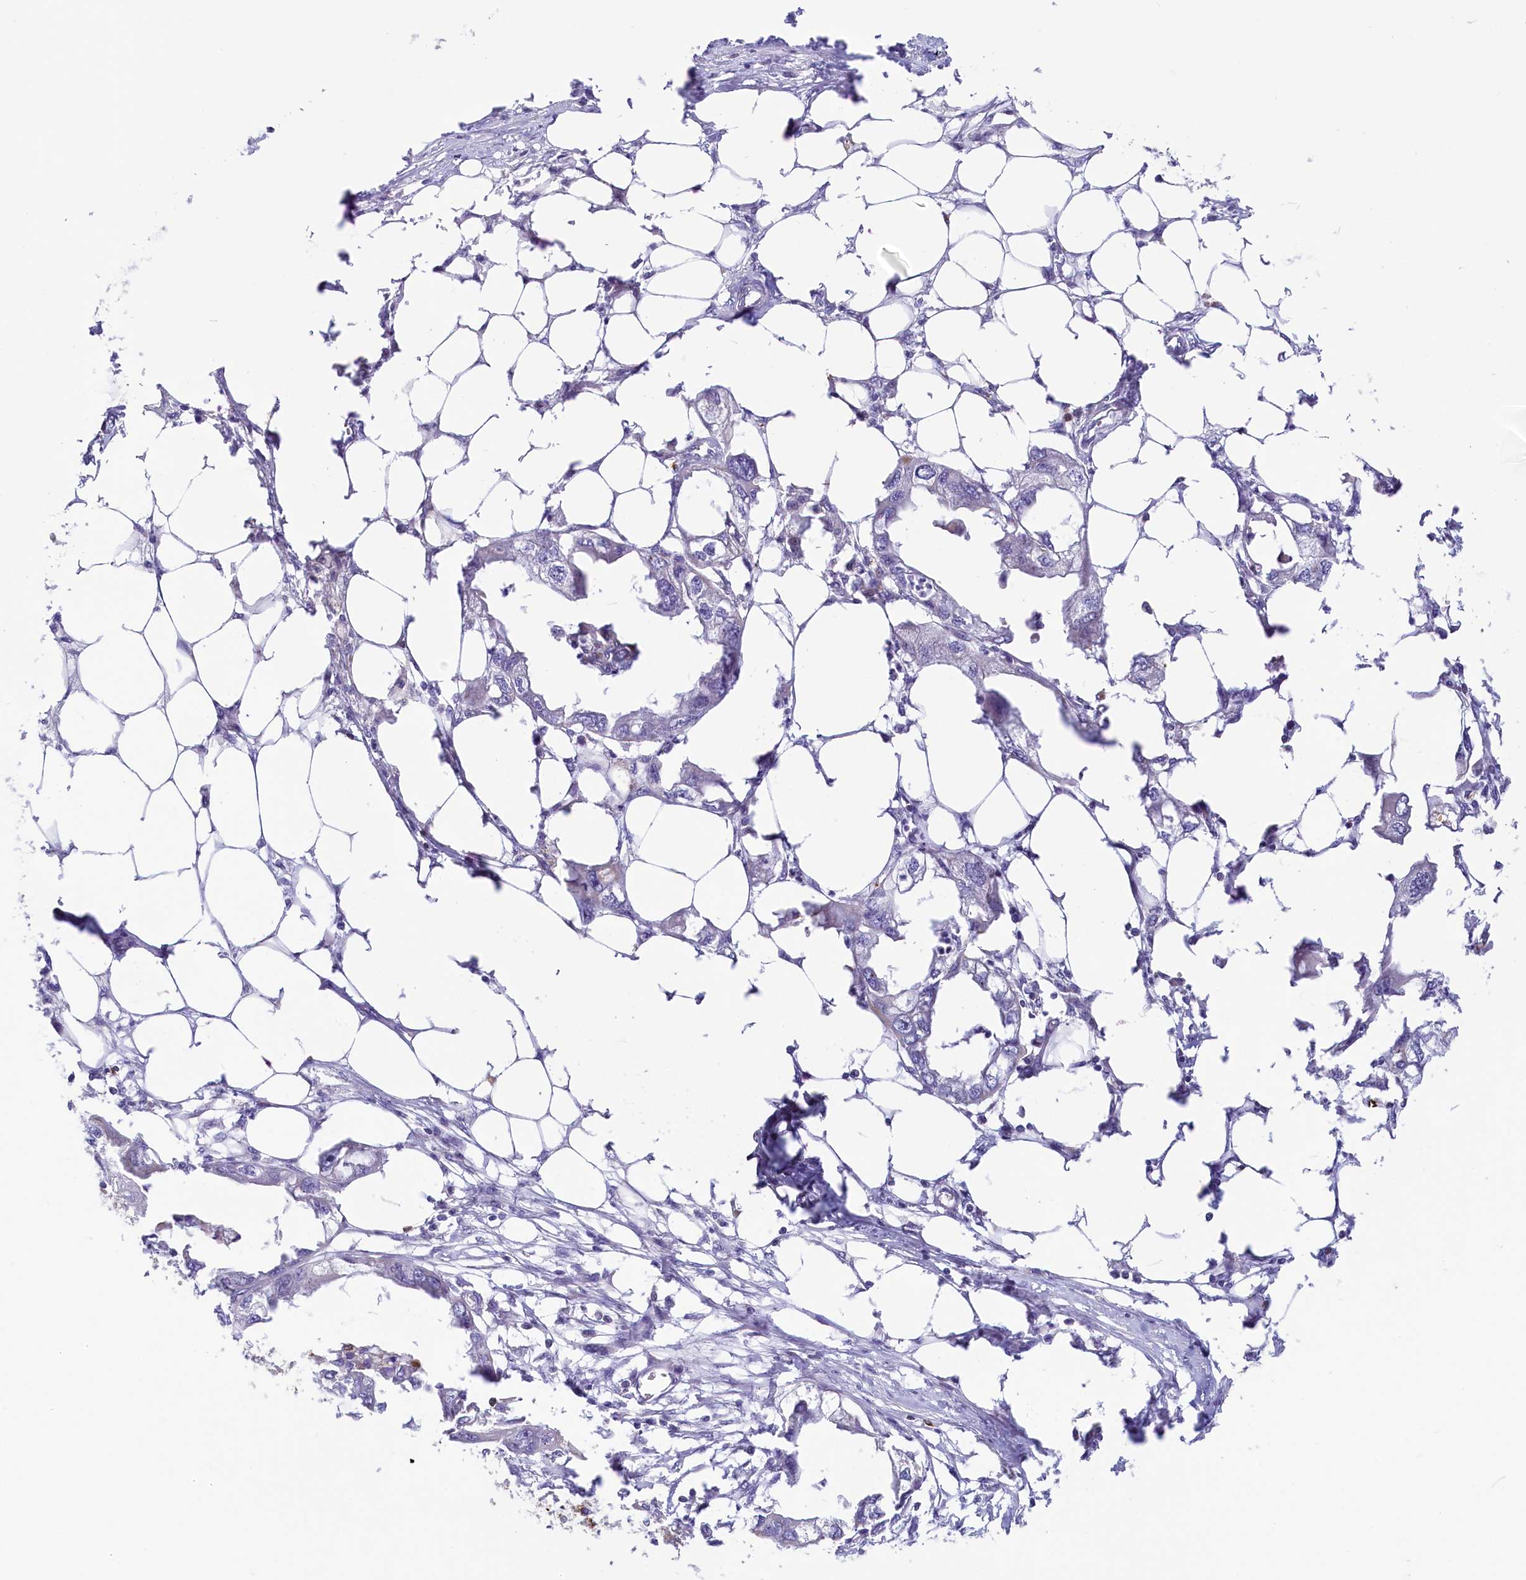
{"staining": {"intensity": "negative", "quantity": "none", "location": "none"}, "tissue": "endometrial cancer", "cell_type": "Tumor cells", "image_type": "cancer", "snomed": [{"axis": "morphology", "description": "Adenocarcinoma, NOS"}, {"axis": "morphology", "description": "Adenocarcinoma, metastatic, NOS"}, {"axis": "topography", "description": "Adipose tissue"}, {"axis": "topography", "description": "Endometrium"}], "caption": "Immunohistochemical staining of endometrial cancer (metastatic adenocarcinoma) displays no significant expression in tumor cells.", "gene": "LMOD3", "patient": {"sex": "female", "age": 67}}